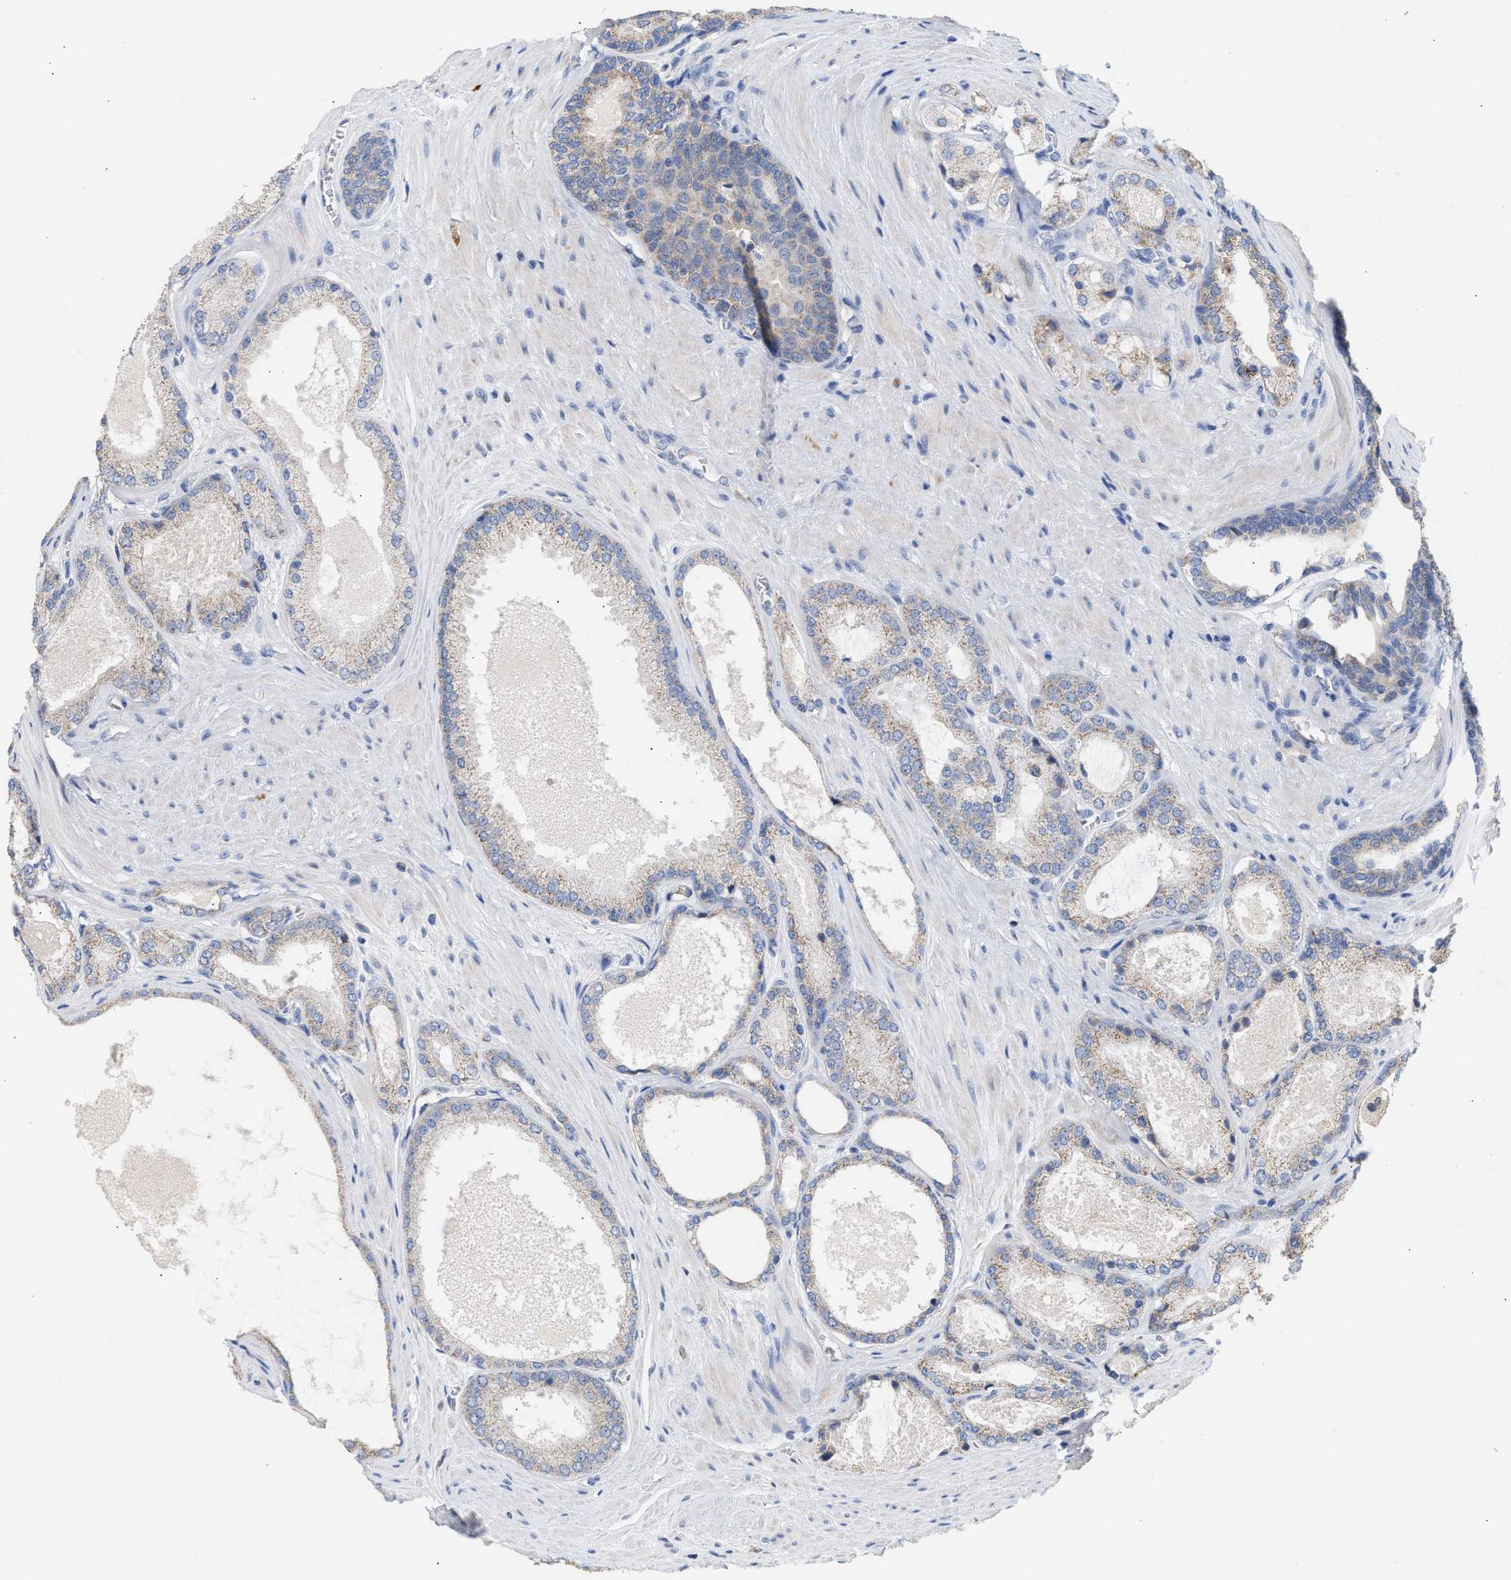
{"staining": {"intensity": "weak", "quantity": ">75%", "location": "cytoplasmic/membranous"}, "tissue": "prostate cancer", "cell_type": "Tumor cells", "image_type": "cancer", "snomed": [{"axis": "morphology", "description": "Adenocarcinoma, High grade"}, {"axis": "topography", "description": "Prostate"}], "caption": "Protein expression analysis of prostate cancer (high-grade adenocarcinoma) demonstrates weak cytoplasmic/membranous positivity in about >75% of tumor cells.", "gene": "ACOT13", "patient": {"sex": "male", "age": 65}}